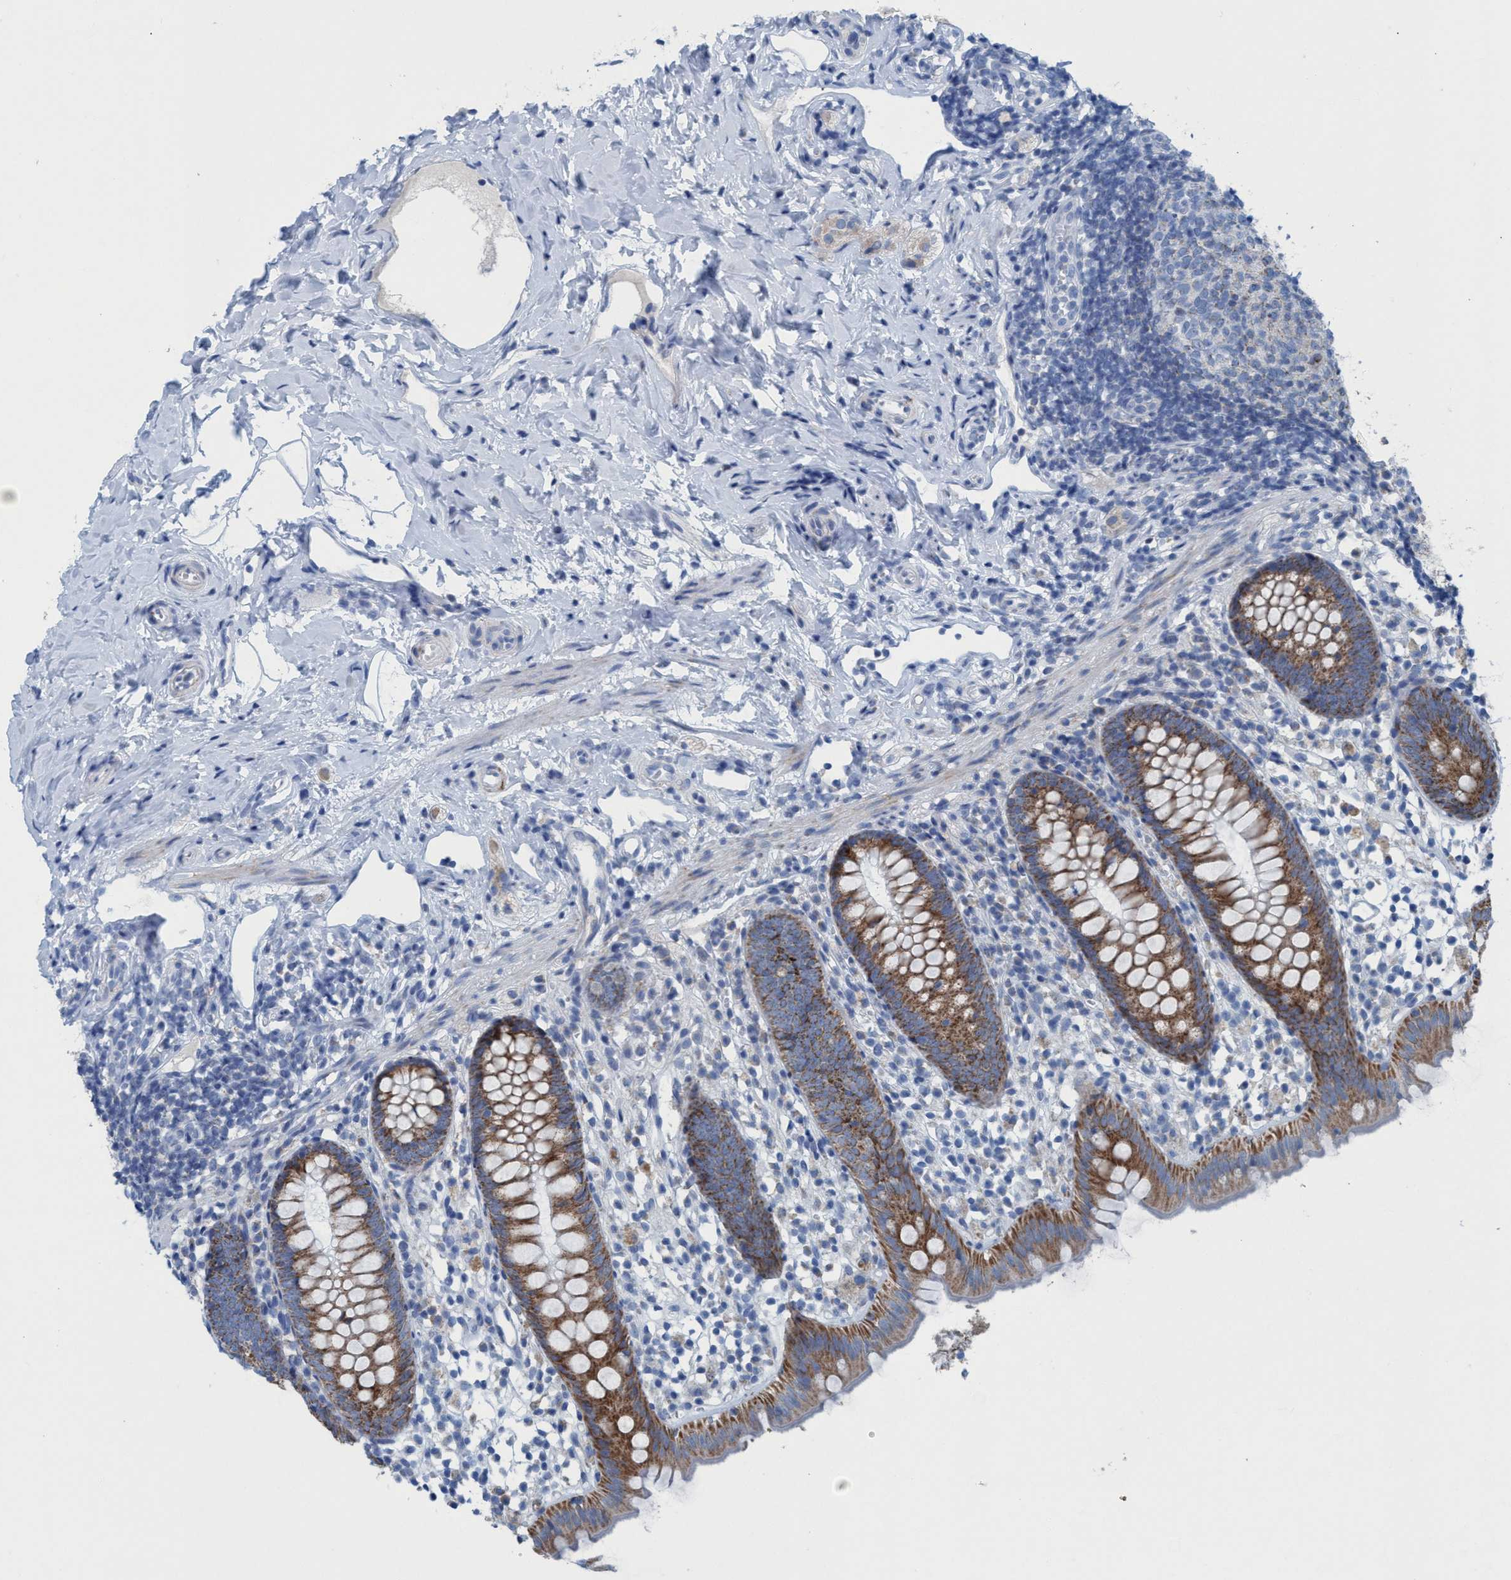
{"staining": {"intensity": "moderate", "quantity": ">75%", "location": "cytoplasmic/membranous"}, "tissue": "appendix", "cell_type": "Glandular cells", "image_type": "normal", "snomed": [{"axis": "morphology", "description": "Normal tissue, NOS"}, {"axis": "topography", "description": "Appendix"}], "caption": "This photomicrograph exhibits immunohistochemistry staining of normal appendix, with medium moderate cytoplasmic/membranous expression in approximately >75% of glandular cells.", "gene": "GGA3", "patient": {"sex": "female", "age": 20}}